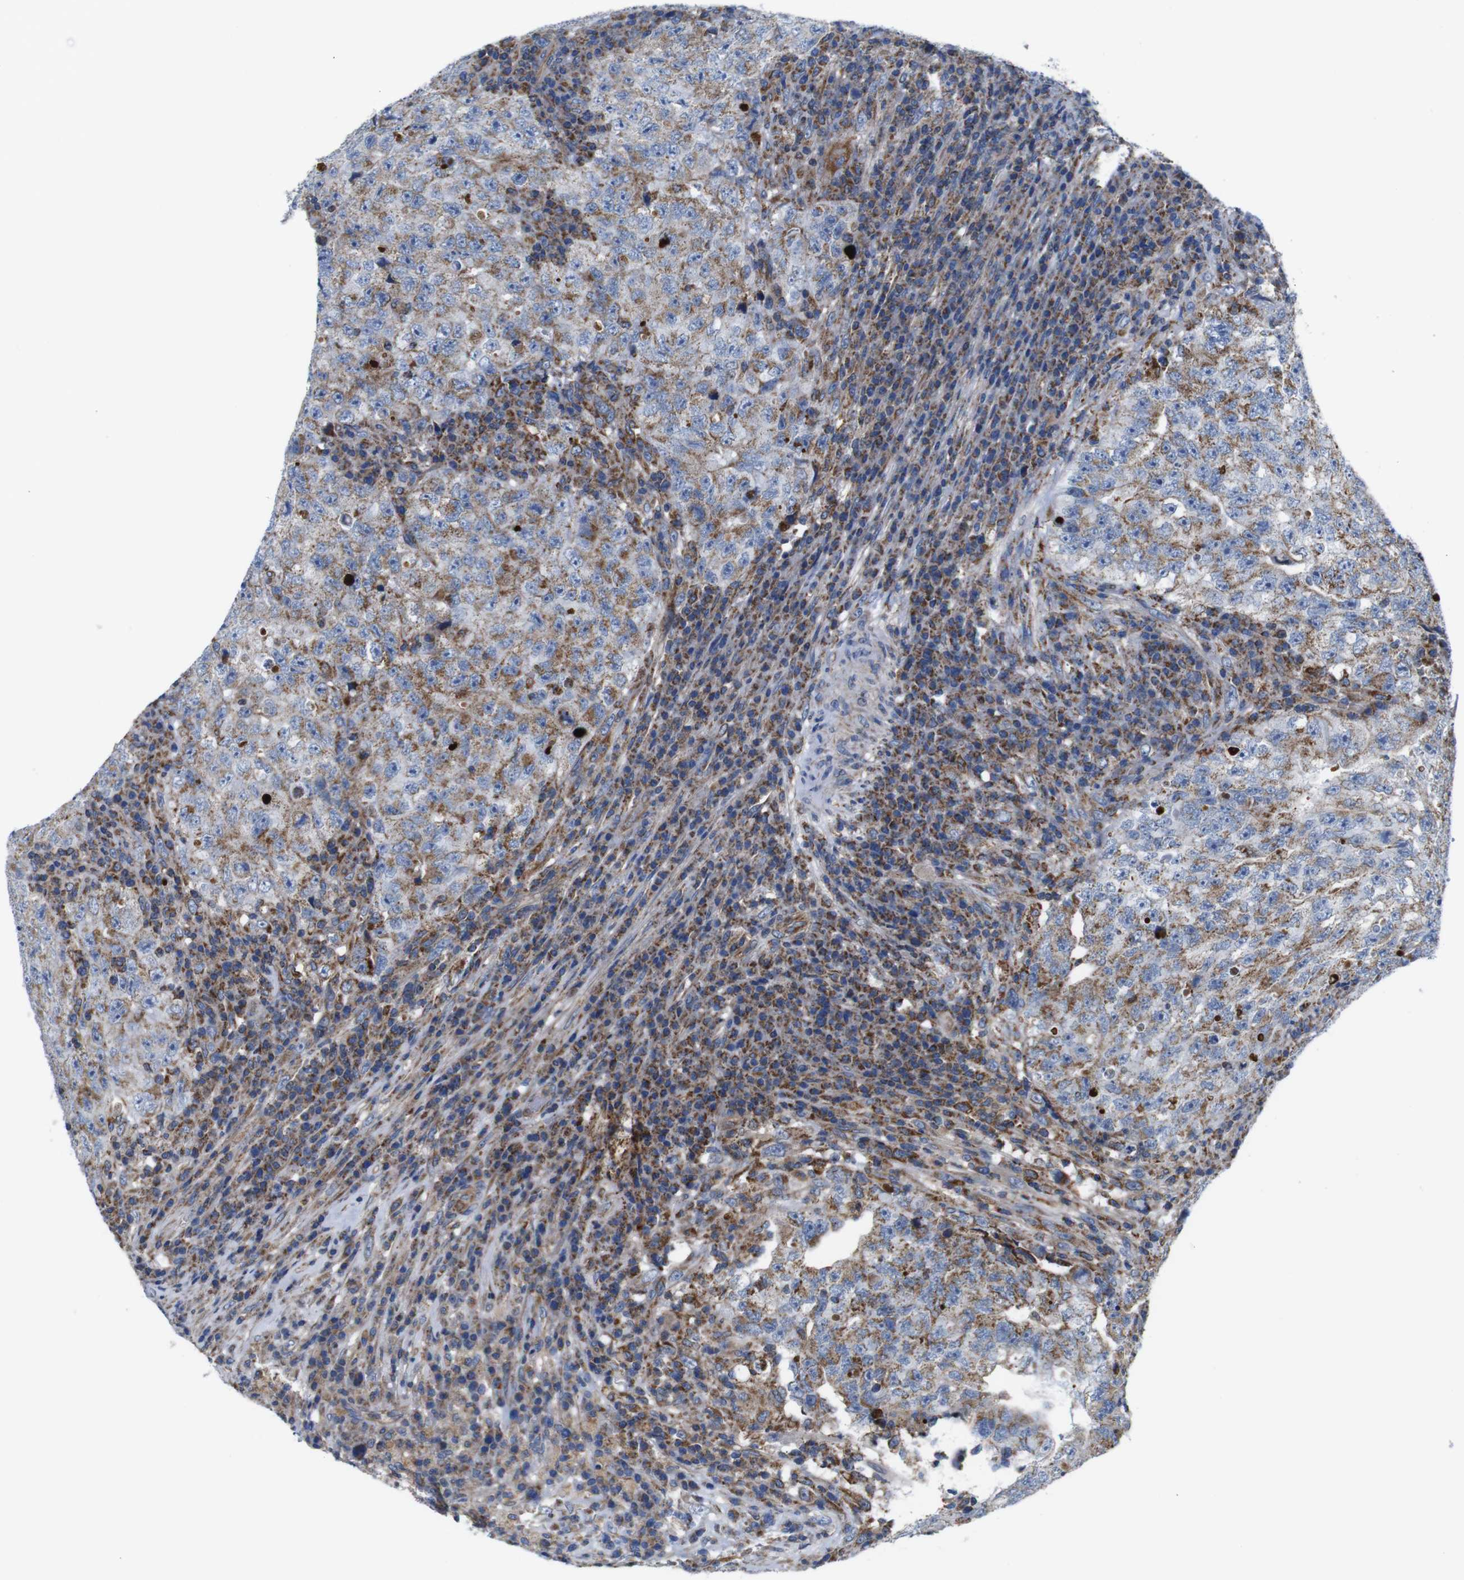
{"staining": {"intensity": "moderate", "quantity": "25%-75%", "location": "cytoplasmic/membranous"}, "tissue": "testis cancer", "cell_type": "Tumor cells", "image_type": "cancer", "snomed": [{"axis": "morphology", "description": "Necrosis, NOS"}, {"axis": "morphology", "description": "Carcinoma, Embryonal, NOS"}, {"axis": "topography", "description": "Testis"}], "caption": "Immunohistochemical staining of human testis embryonal carcinoma reveals medium levels of moderate cytoplasmic/membranous staining in approximately 25%-75% of tumor cells.", "gene": "PDCD1LG2", "patient": {"sex": "male", "age": 19}}